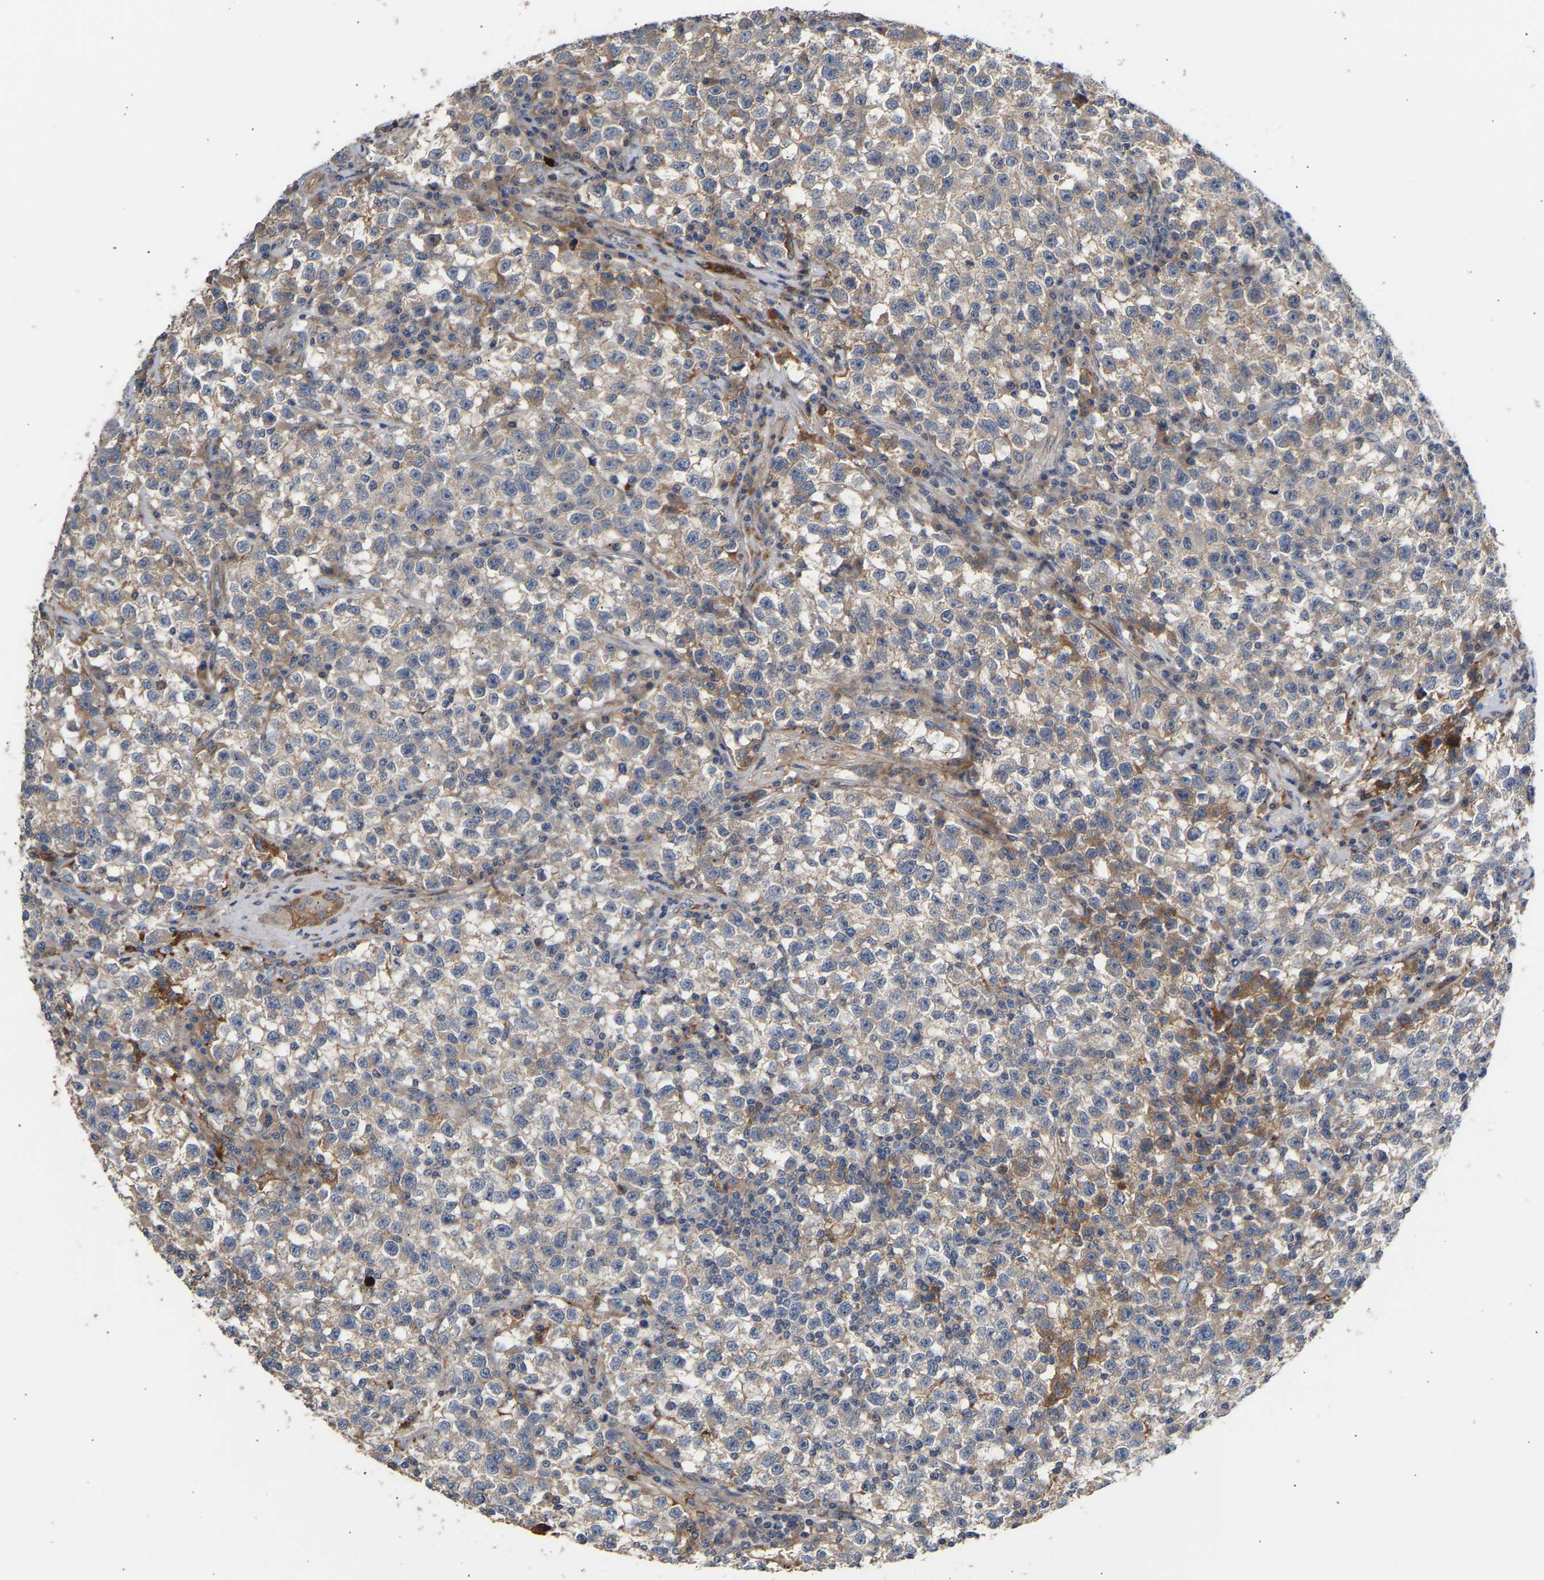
{"staining": {"intensity": "weak", "quantity": "25%-75%", "location": "cytoplasmic/membranous"}, "tissue": "testis cancer", "cell_type": "Tumor cells", "image_type": "cancer", "snomed": [{"axis": "morphology", "description": "Seminoma, NOS"}, {"axis": "topography", "description": "Testis"}], "caption": "Protein expression analysis of testis cancer (seminoma) shows weak cytoplasmic/membranous positivity in about 25%-75% of tumor cells.", "gene": "KASH5", "patient": {"sex": "male", "age": 22}}